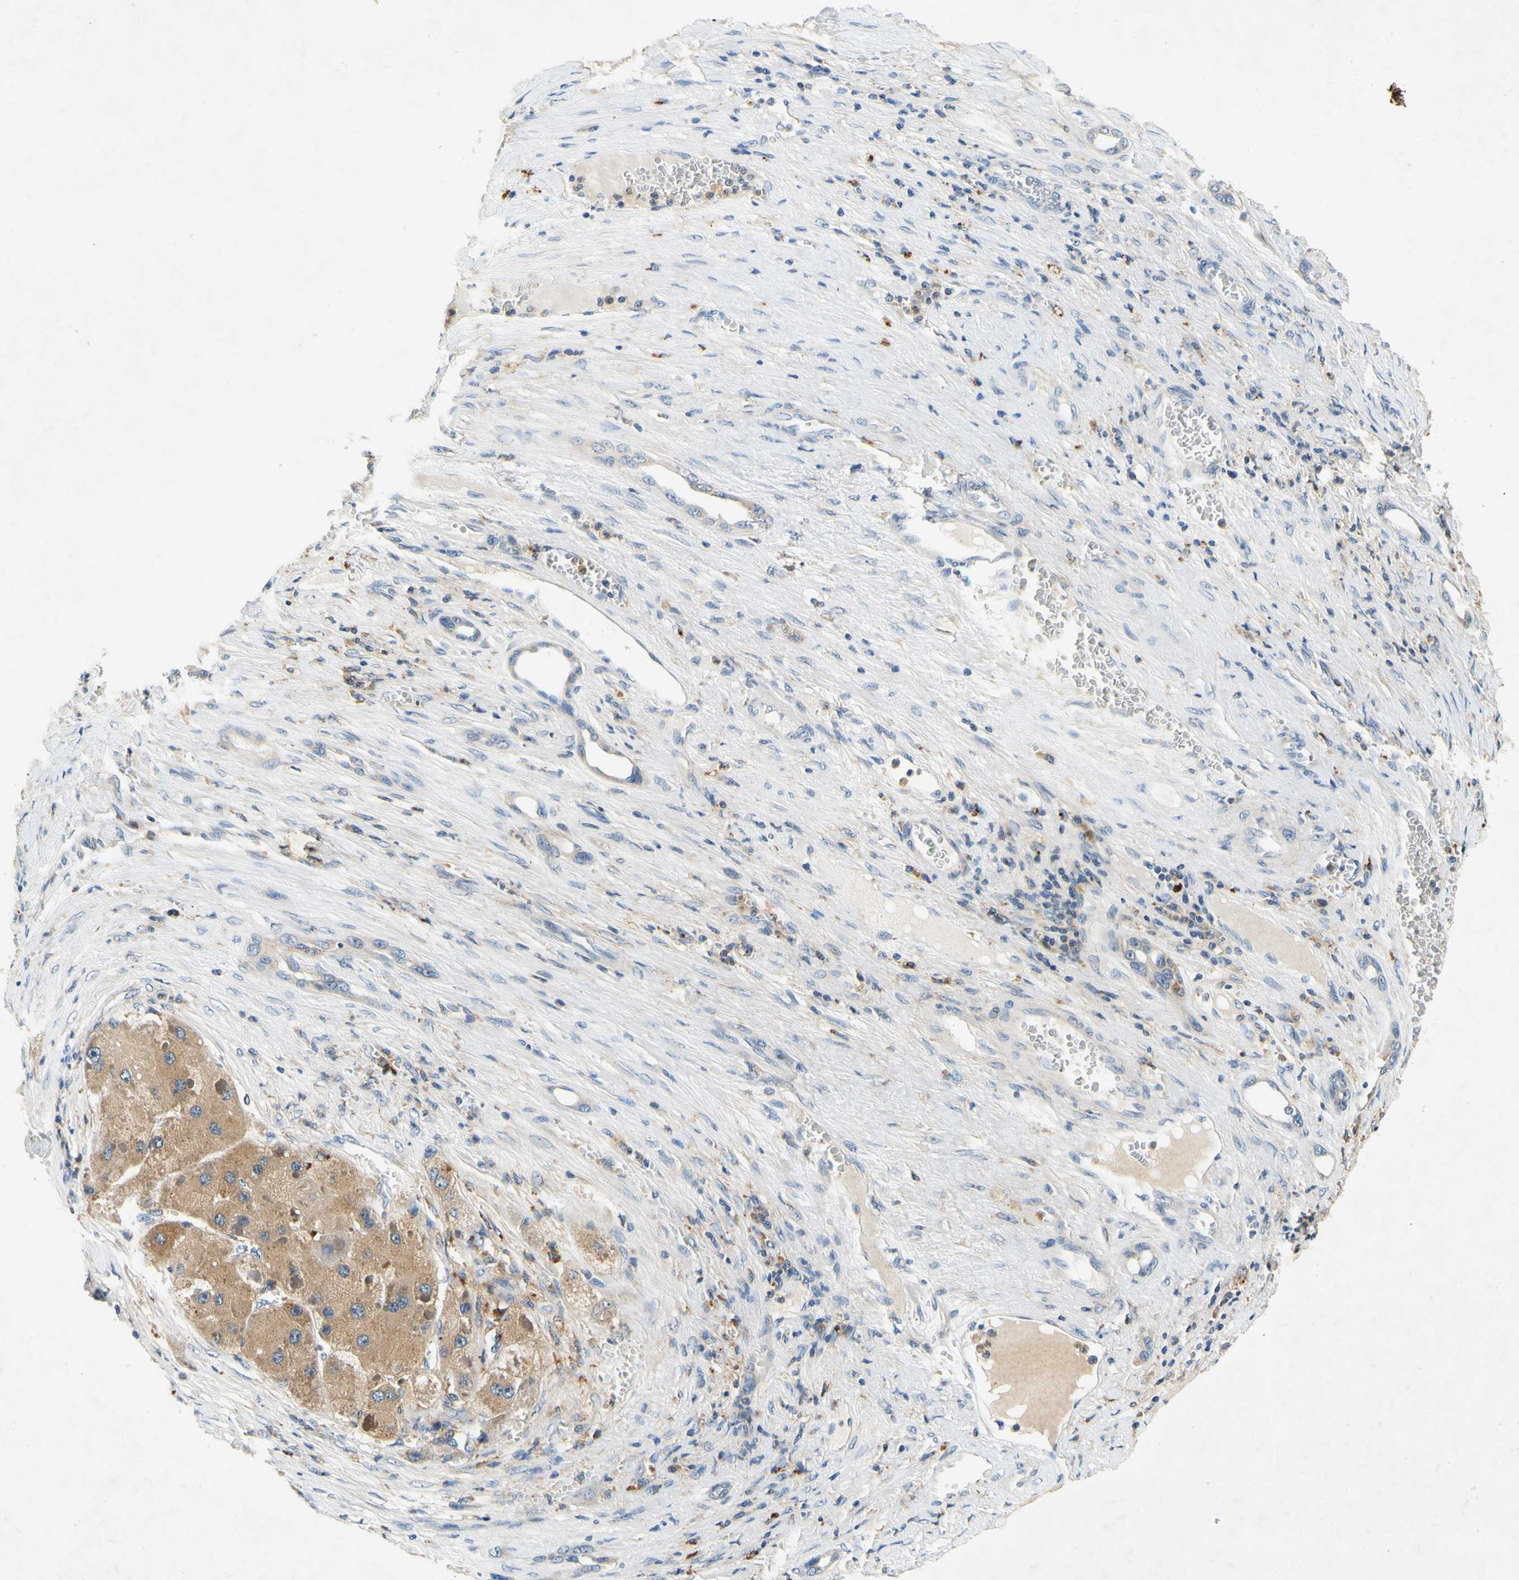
{"staining": {"intensity": "moderate", "quantity": "25%-75%", "location": "cytoplasmic/membranous"}, "tissue": "liver cancer", "cell_type": "Tumor cells", "image_type": "cancer", "snomed": [{"axis": "morphology", "description": "Carcinoma, Hepatocellular, NOS"}, {"axis": "topography", "description": "Liver"}], "caption": "Liver hepatocellular carcinoma was stained to show a protein in brown. There is medium levels of moderate cytoplasmic/membranous staining in about 25%-75% of tumor cells. (DAB (3,3'-diaminobenzidine) = brown stain, brightfield microscopy at high magnification).", "gene": "PLA2G4A", "patient": {"sex": "female", "age": 73}}